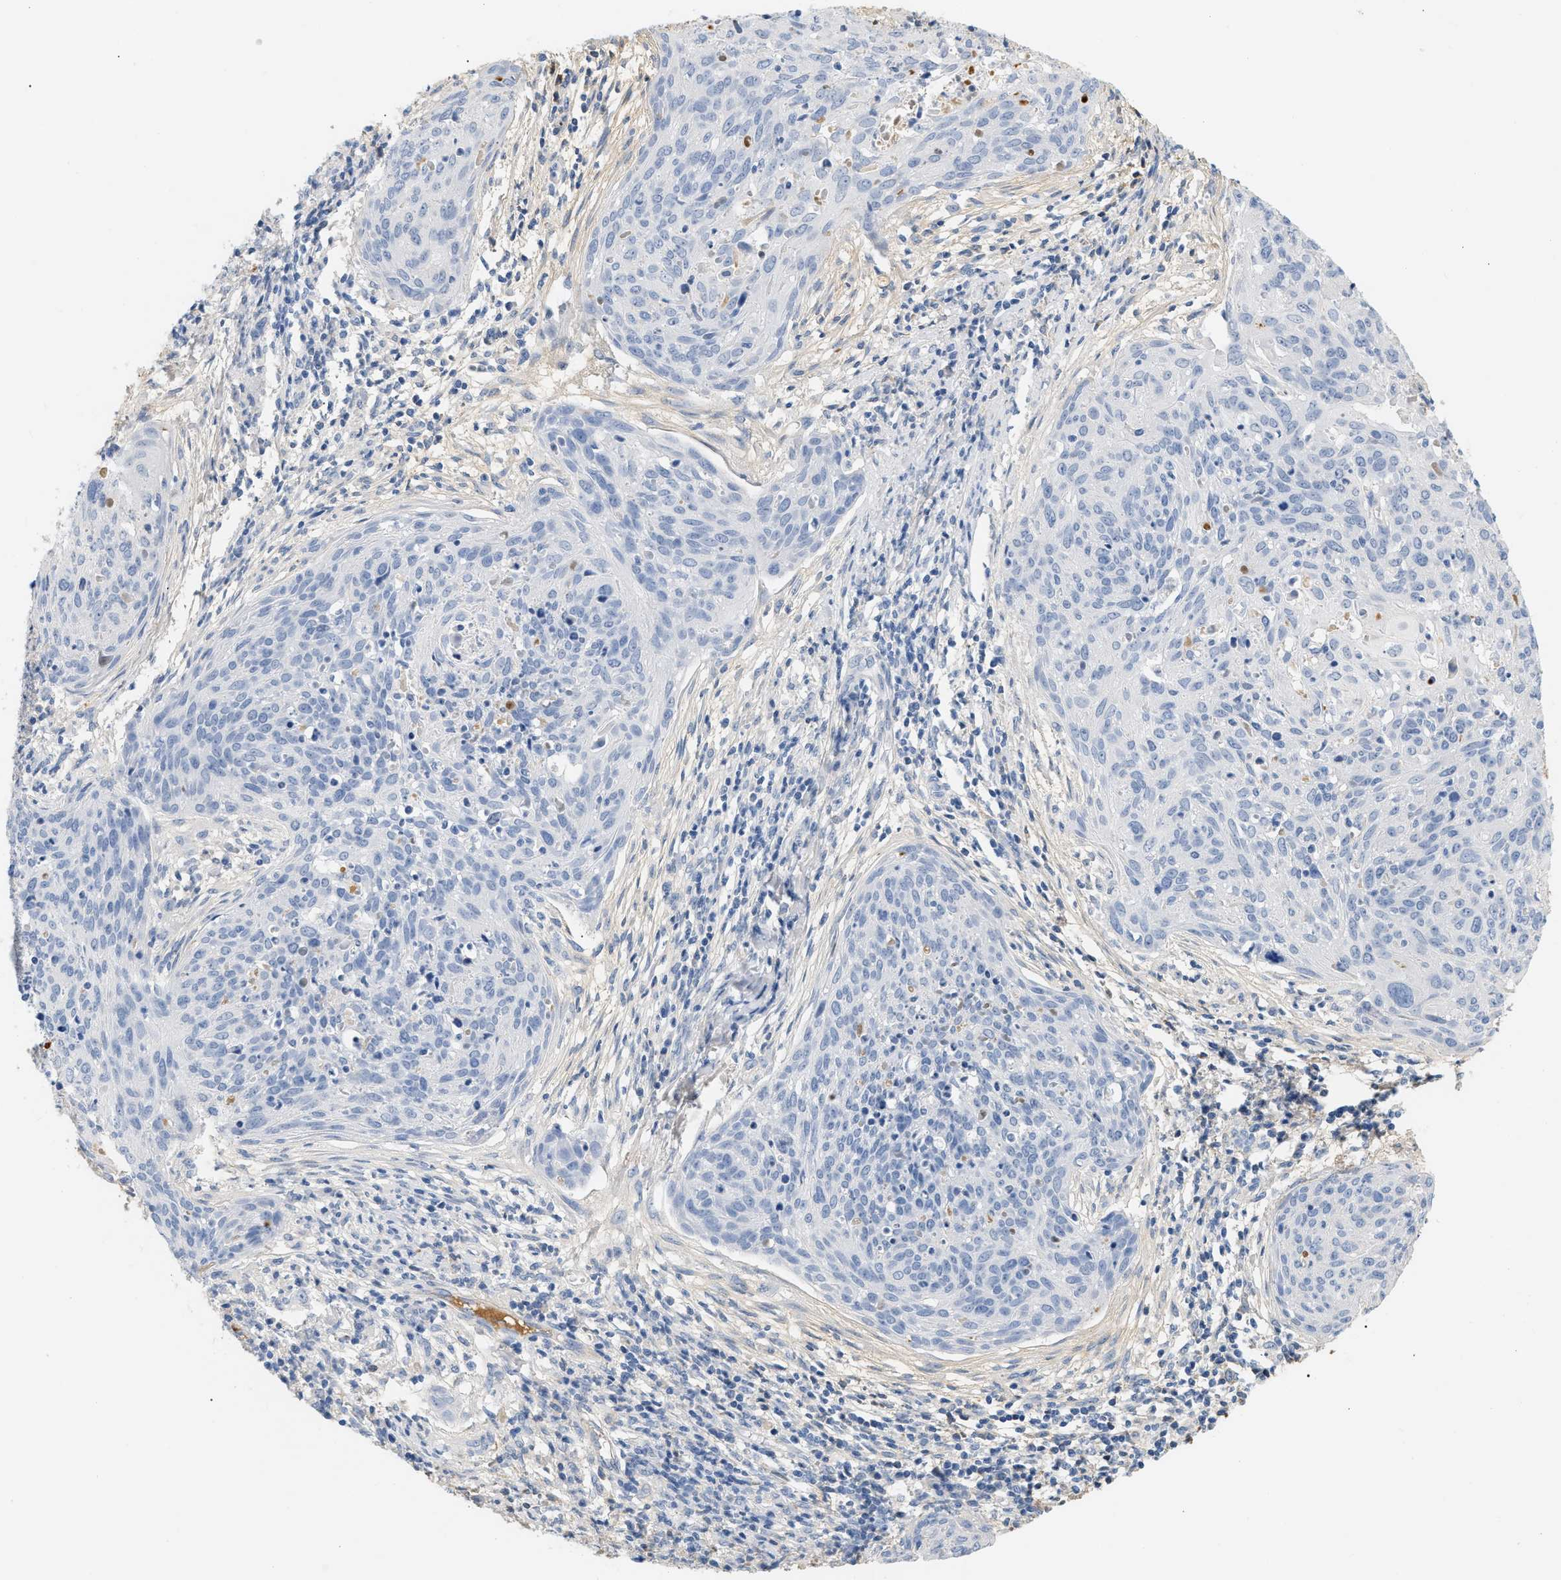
{"staining": {"intensity": "negative", "quantity": "none", "location": "none"}, "tissue": "cervical cancer", "cell_type": "Tumor cells", "image_type": "cancer", "snomed": [{"axis": "morphology", "description": "Squamous cell carcinoma, NOS"}, {"axis": "topography", "description": "Cervix"}], "caption": "Immunohistochemistry micrograph of neoplastic tissue: human cervical cancer stained with DAB (3,3'-diaminobenzidine) demonstrates no significant protein positivity in tumor cells.", "gene": "CFH", "patient": {"sex": "female", "age": 38}}